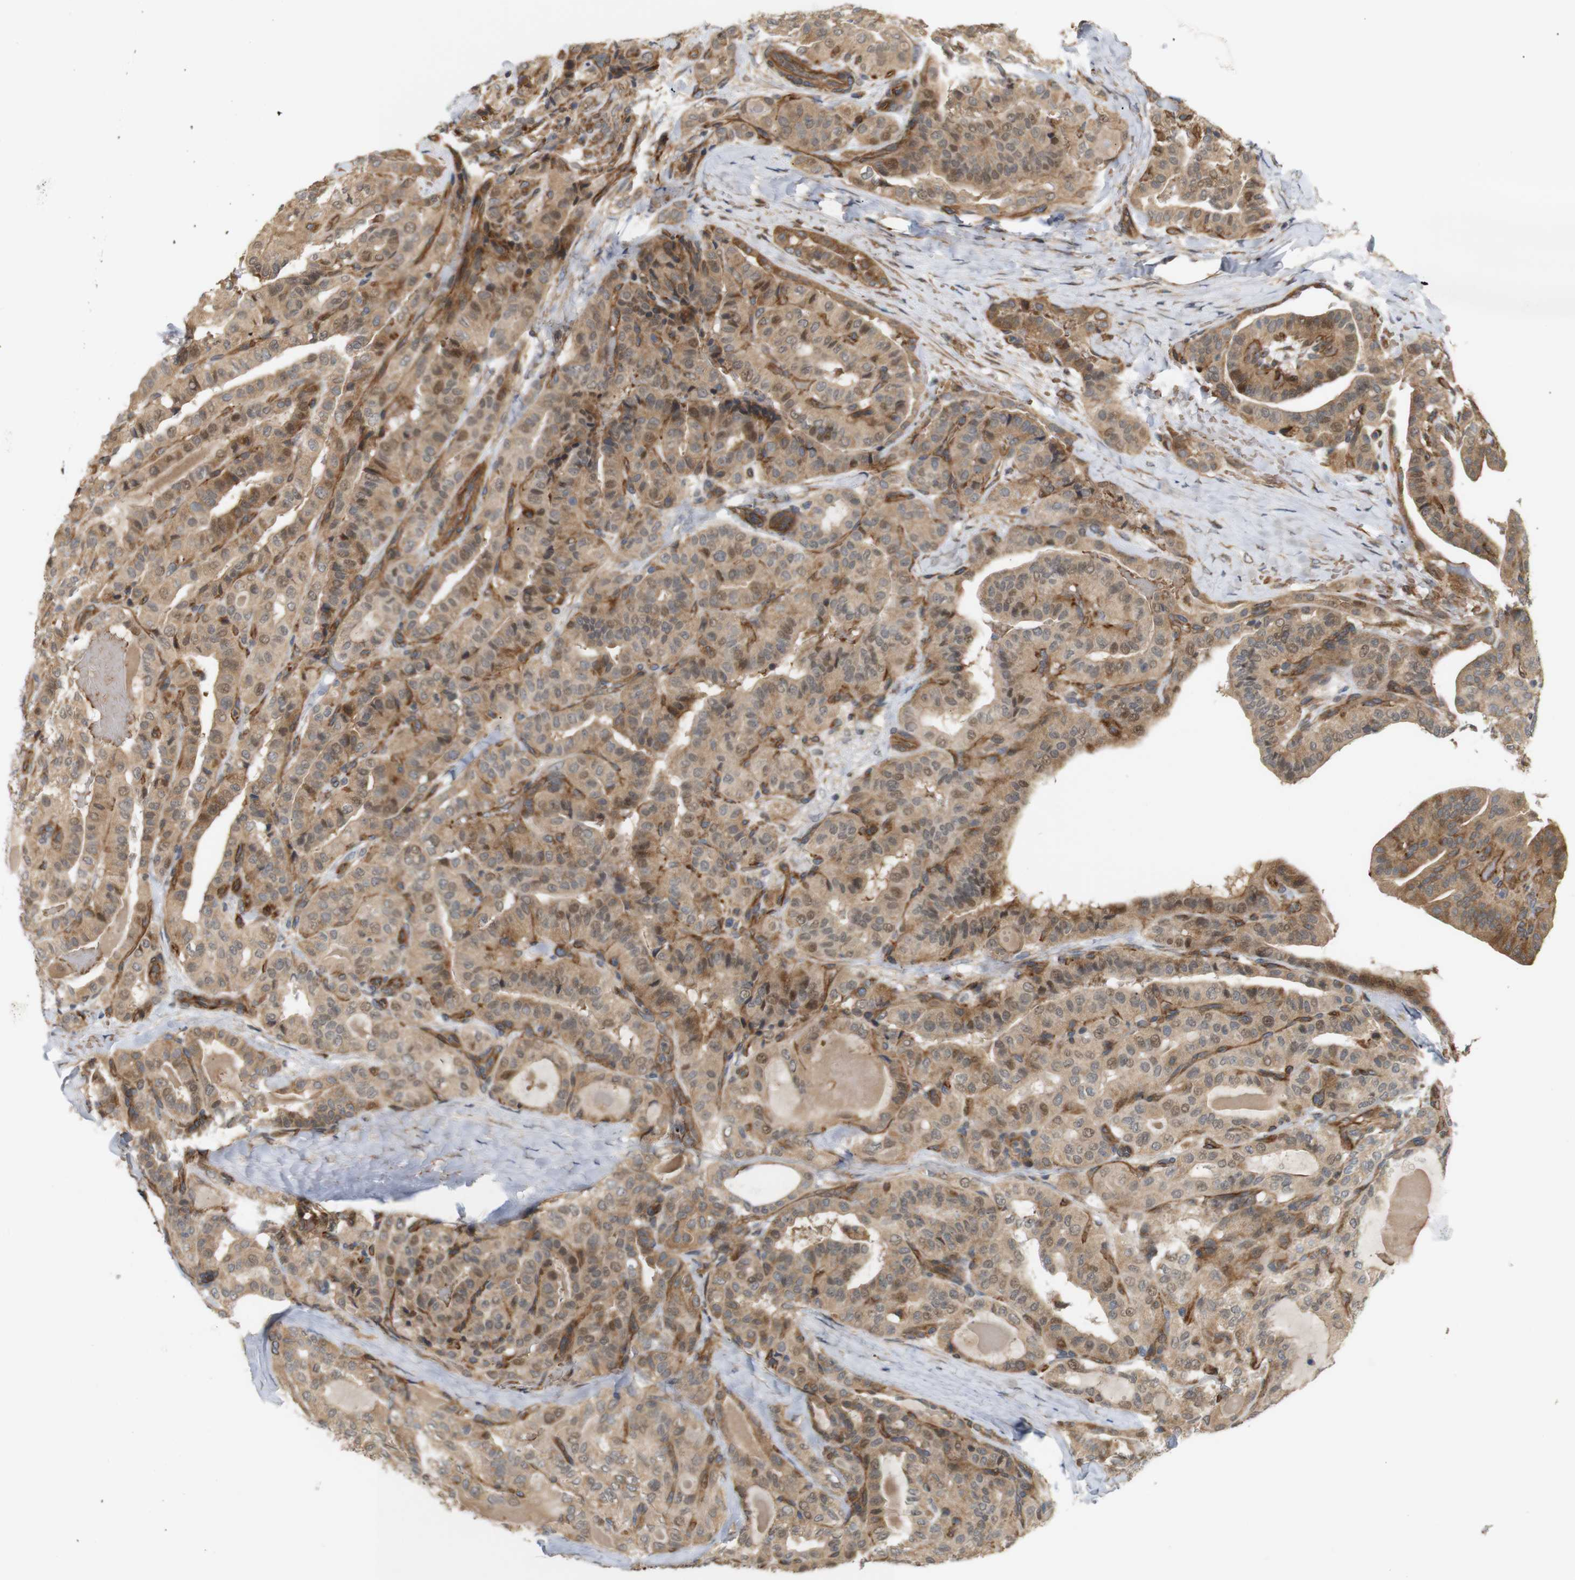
{"staining": {"intensity": "moderate", "quantity": ">75%", "location": "cytoplasmic/membranous,nuclear"}, "tissue": "thyroid cancer", "cell_type": "Tumor cells", "image_type": "cancer", "snomed": [{"axis": "morphology", "description": "Papillary adenocarcinoma, NOS"}, {"axis": "topography", "description": "Thyroid gland"}], "caption": "Protein expression analysis of thyroid cancer (papillary adenocarcinoma) reveals moderate cytoplasmic/membranous and nuclear expression in approximately >75% of tumor cells.", "gene": "RPTOR", "patient": {"sex": "male", "age": 77}}